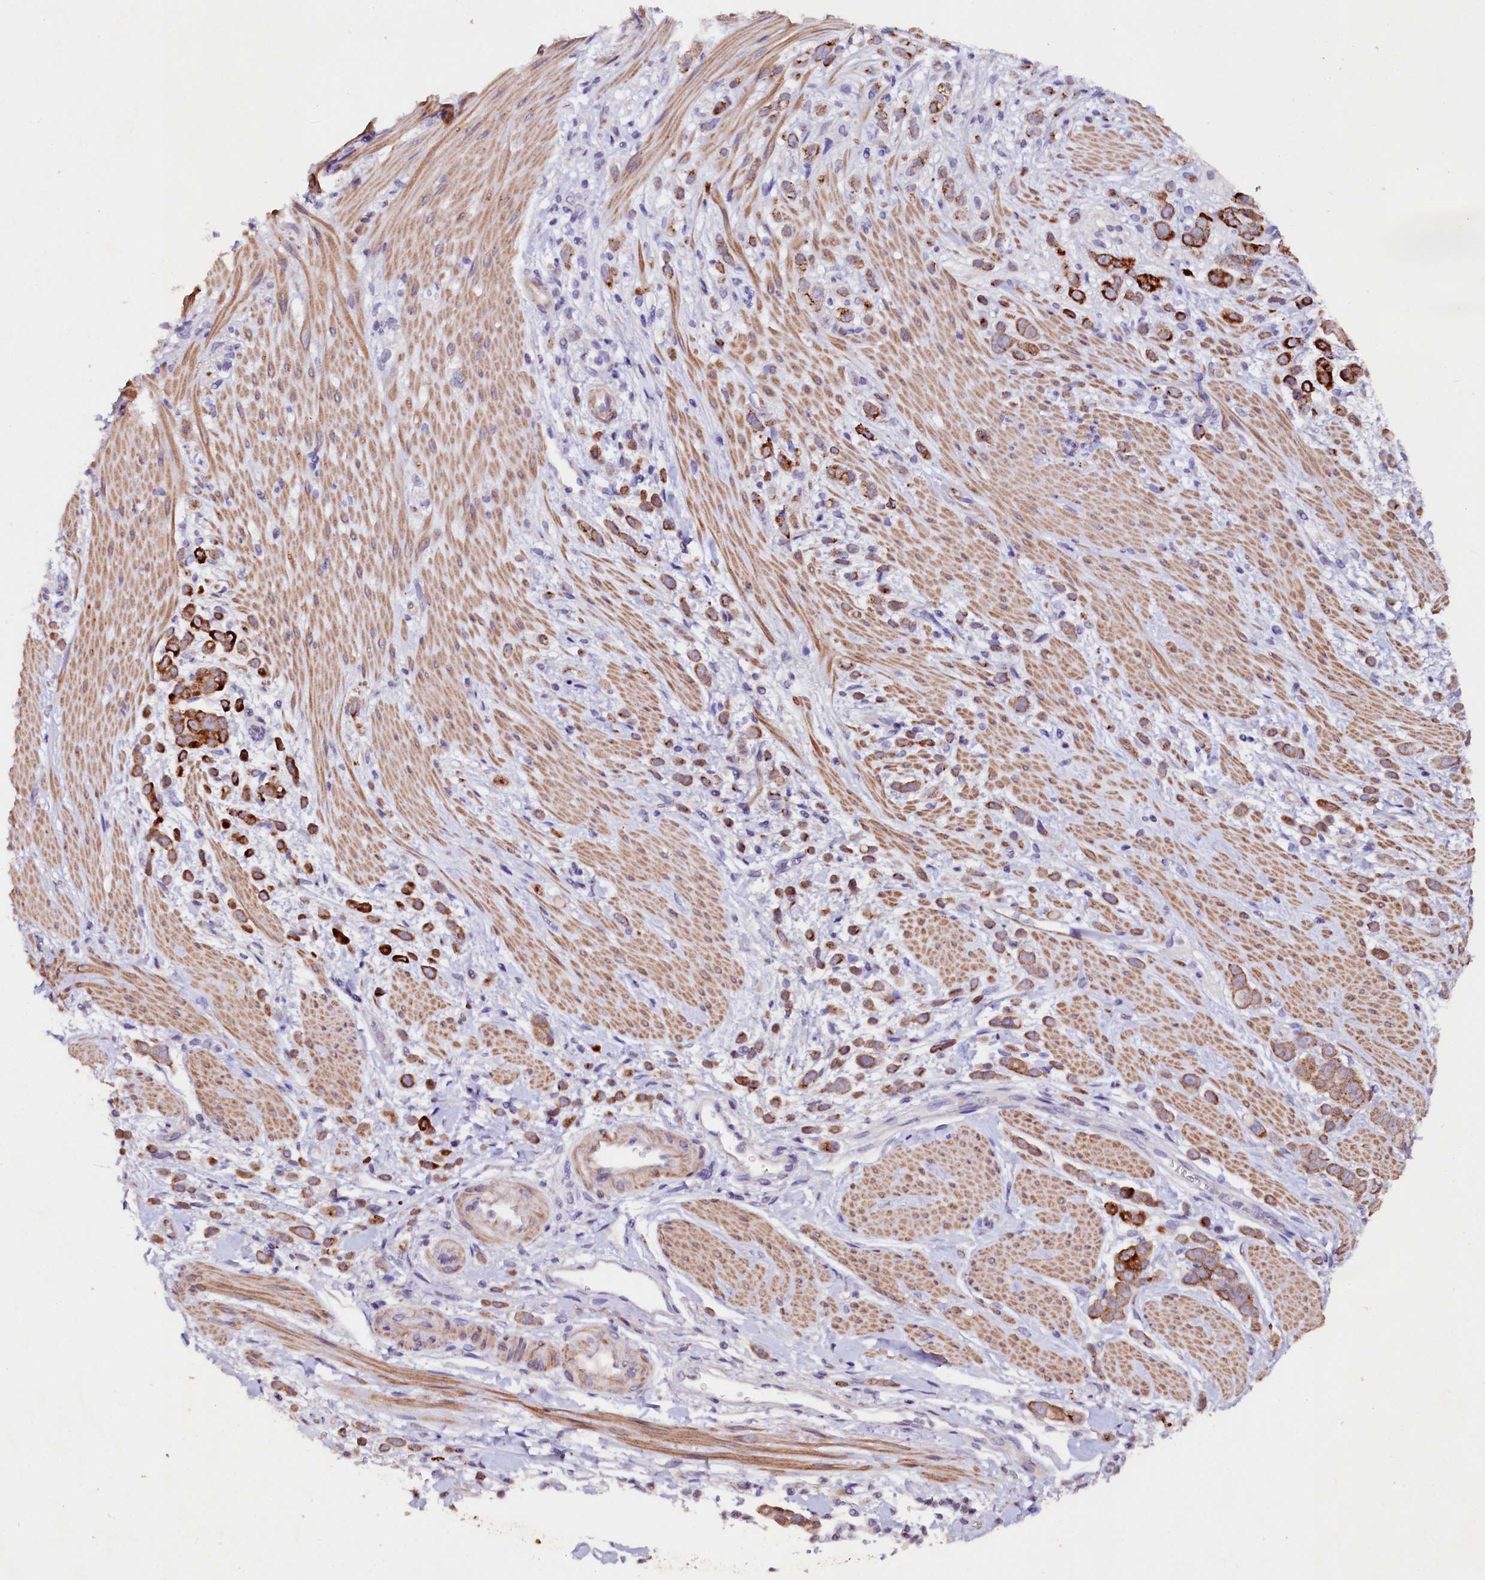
{"staining": {"intensity": "strong", "quantity": "25%-75%", "location": "cytoplasmic/membranous"}, "tissue": "pancreatic cancer", "cell_type": "Tumor cells", "image_type": "cancer", "snomed": [{"axis": "morphology", "description": "Normal tissue, NOS"}, {"axis": "morphology", "description": "Adenocarcinoma, NOS"}, {"axis": "topography", "description": "Pancreas"}], "caption": "Tumor cells show strong cytoplasmic/membranous positivity in about 25%-75% of cells in pancreatic adenocarcinoma. (DAB (3,3'-diaminobenzidine) IHC with brightfield microscopy, high magnification).", "gene": "VPS36", "patient": {"sex": "female", "age": 64}}